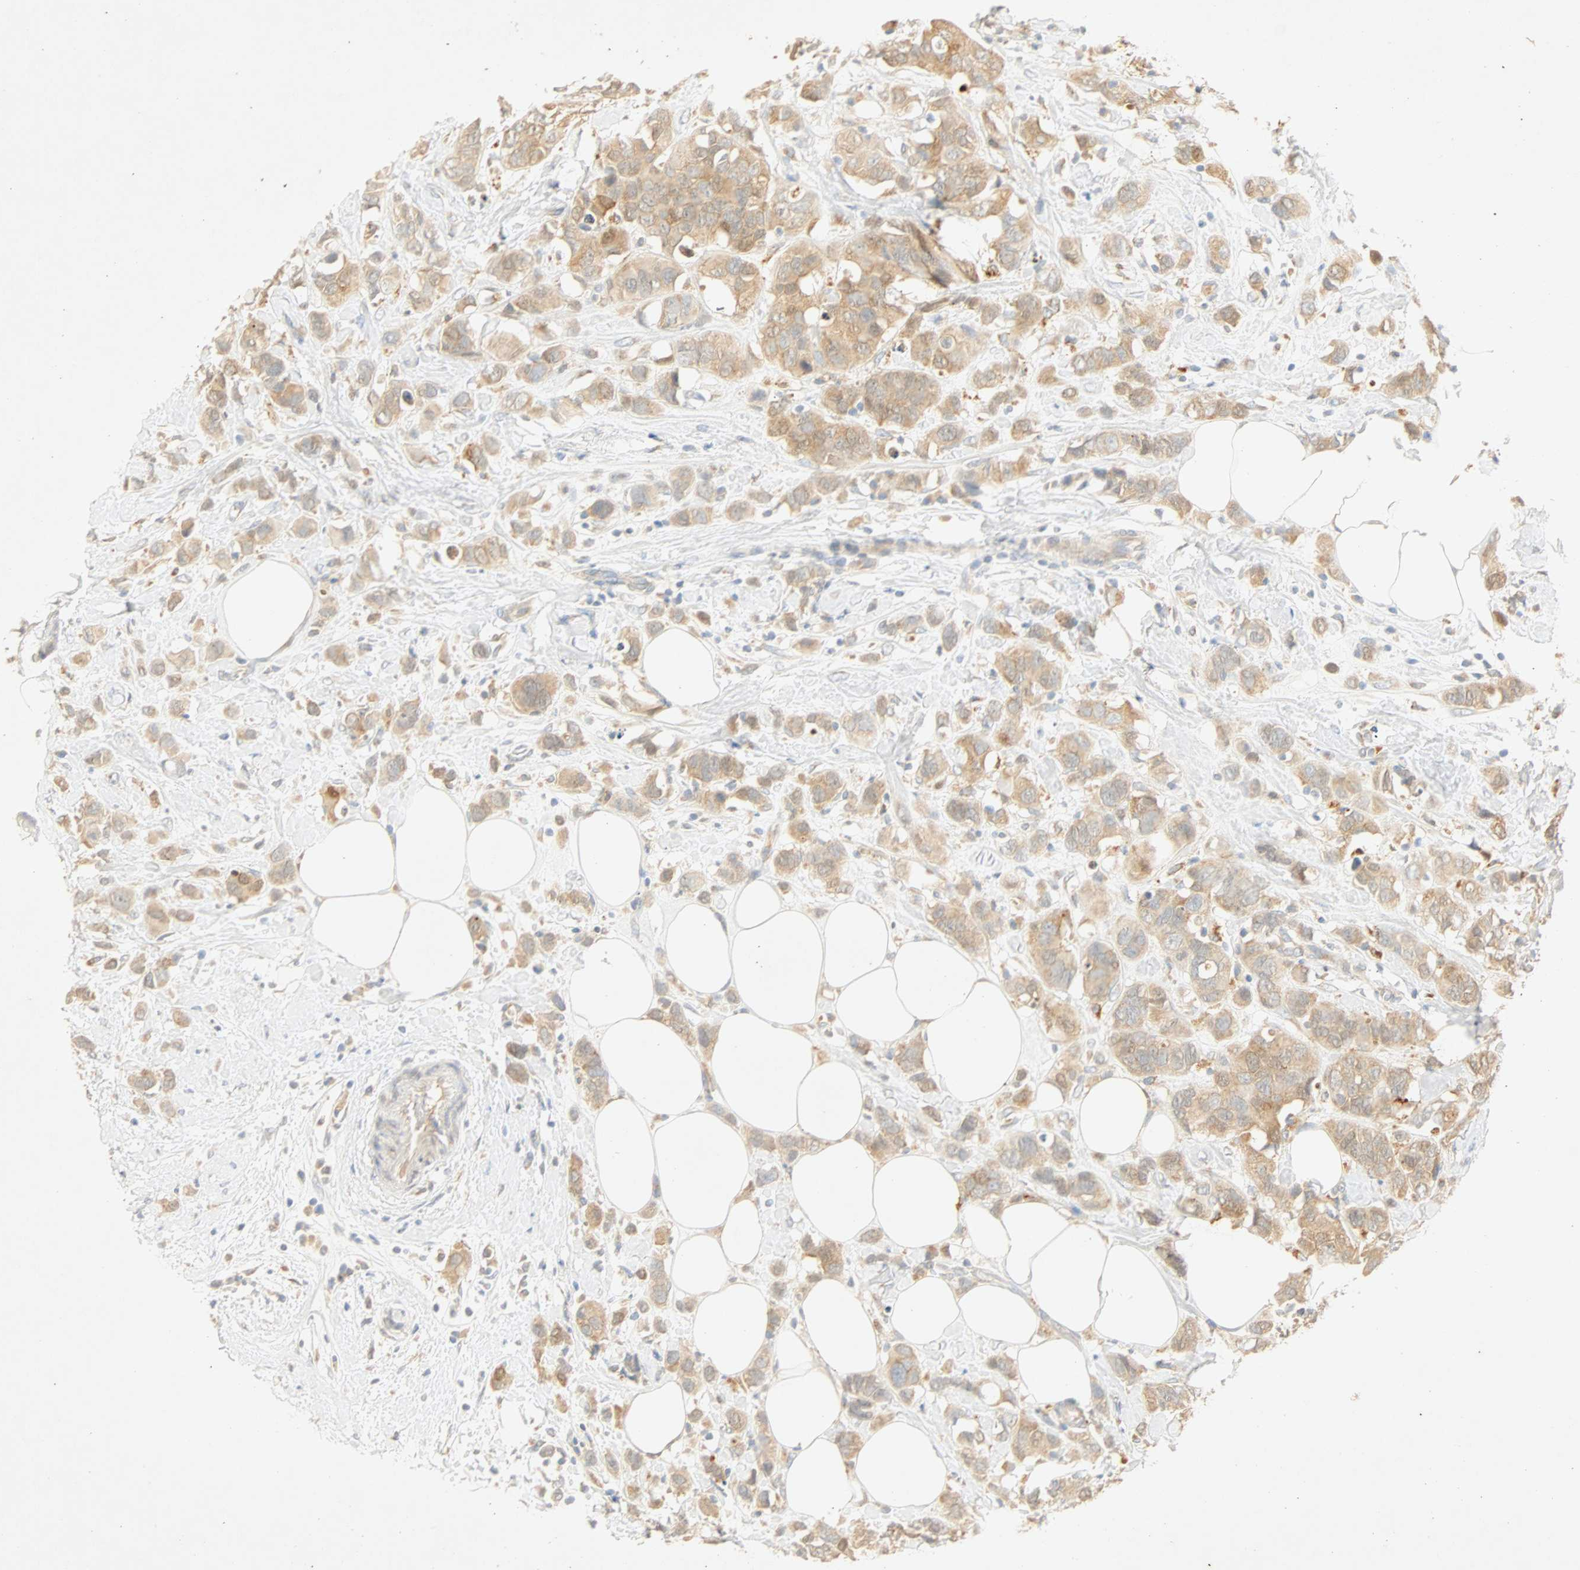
{"staining": {"intensity": "moderate", "quantity": ">75%", "location": "cytoplasmic/membranous"}, "tissue": "breast cancer", "cell_type": "Tumor cells", "image_type": "cancer", "snomed": [{"axis": "morphology", "description": "Normal tissue, NOS"}, {"axis": "morphology", "description": "Duct carcinoma"}, {"axis": "topography", "description": "Breast"}], "caption": "This photomicrograph displays immunohistochemistry (IHC) staining of human breast infiltrating ductal carcinoma, with medium moderate cytoplasmic/membranous staining in about >75% of tumor cells.", "gene": "SELENBP1", "patient": {"sex": "female", "age": 50}}